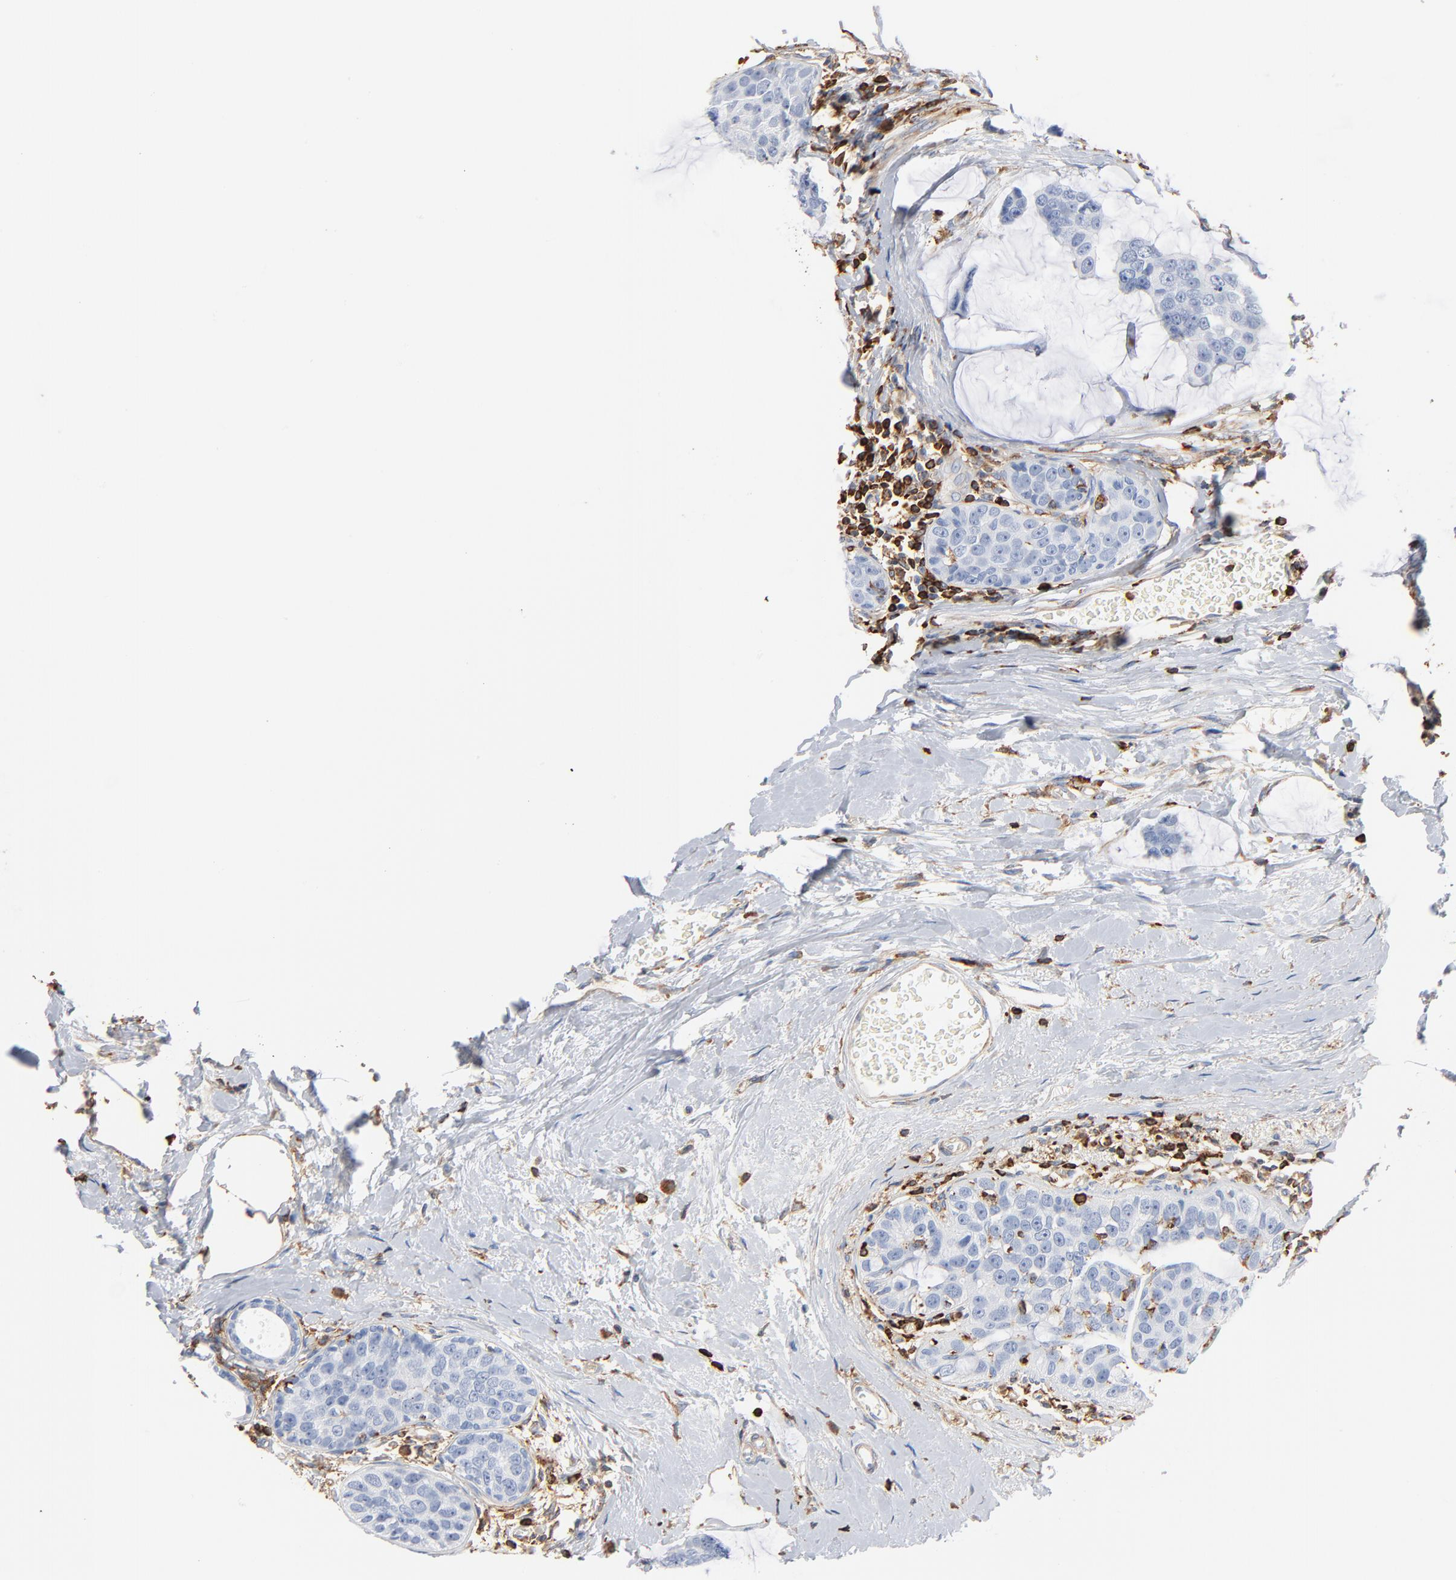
{"staining": {"intensity": "negative", "quantity": "none", "location": "none"}, "tissue": "breast cancer", "cell_type": "Tumor cells", "image_type": "cancer", "snomed": [{"axis": "morphology", "description": "Normal tissue, NOS"}, {"axis": "morphology", "description": "Duct carcinoma"}, {"axis": "topography", "description": "Breast"}], "caption": "Immunohistochemistry (IHC) histopathology image of human breast cancer stained for a protein (brown), which demonstrates no expression in tumor cells.", "gene": "SH3KBP1", "patient": {"sex": "female", "age": 50}}